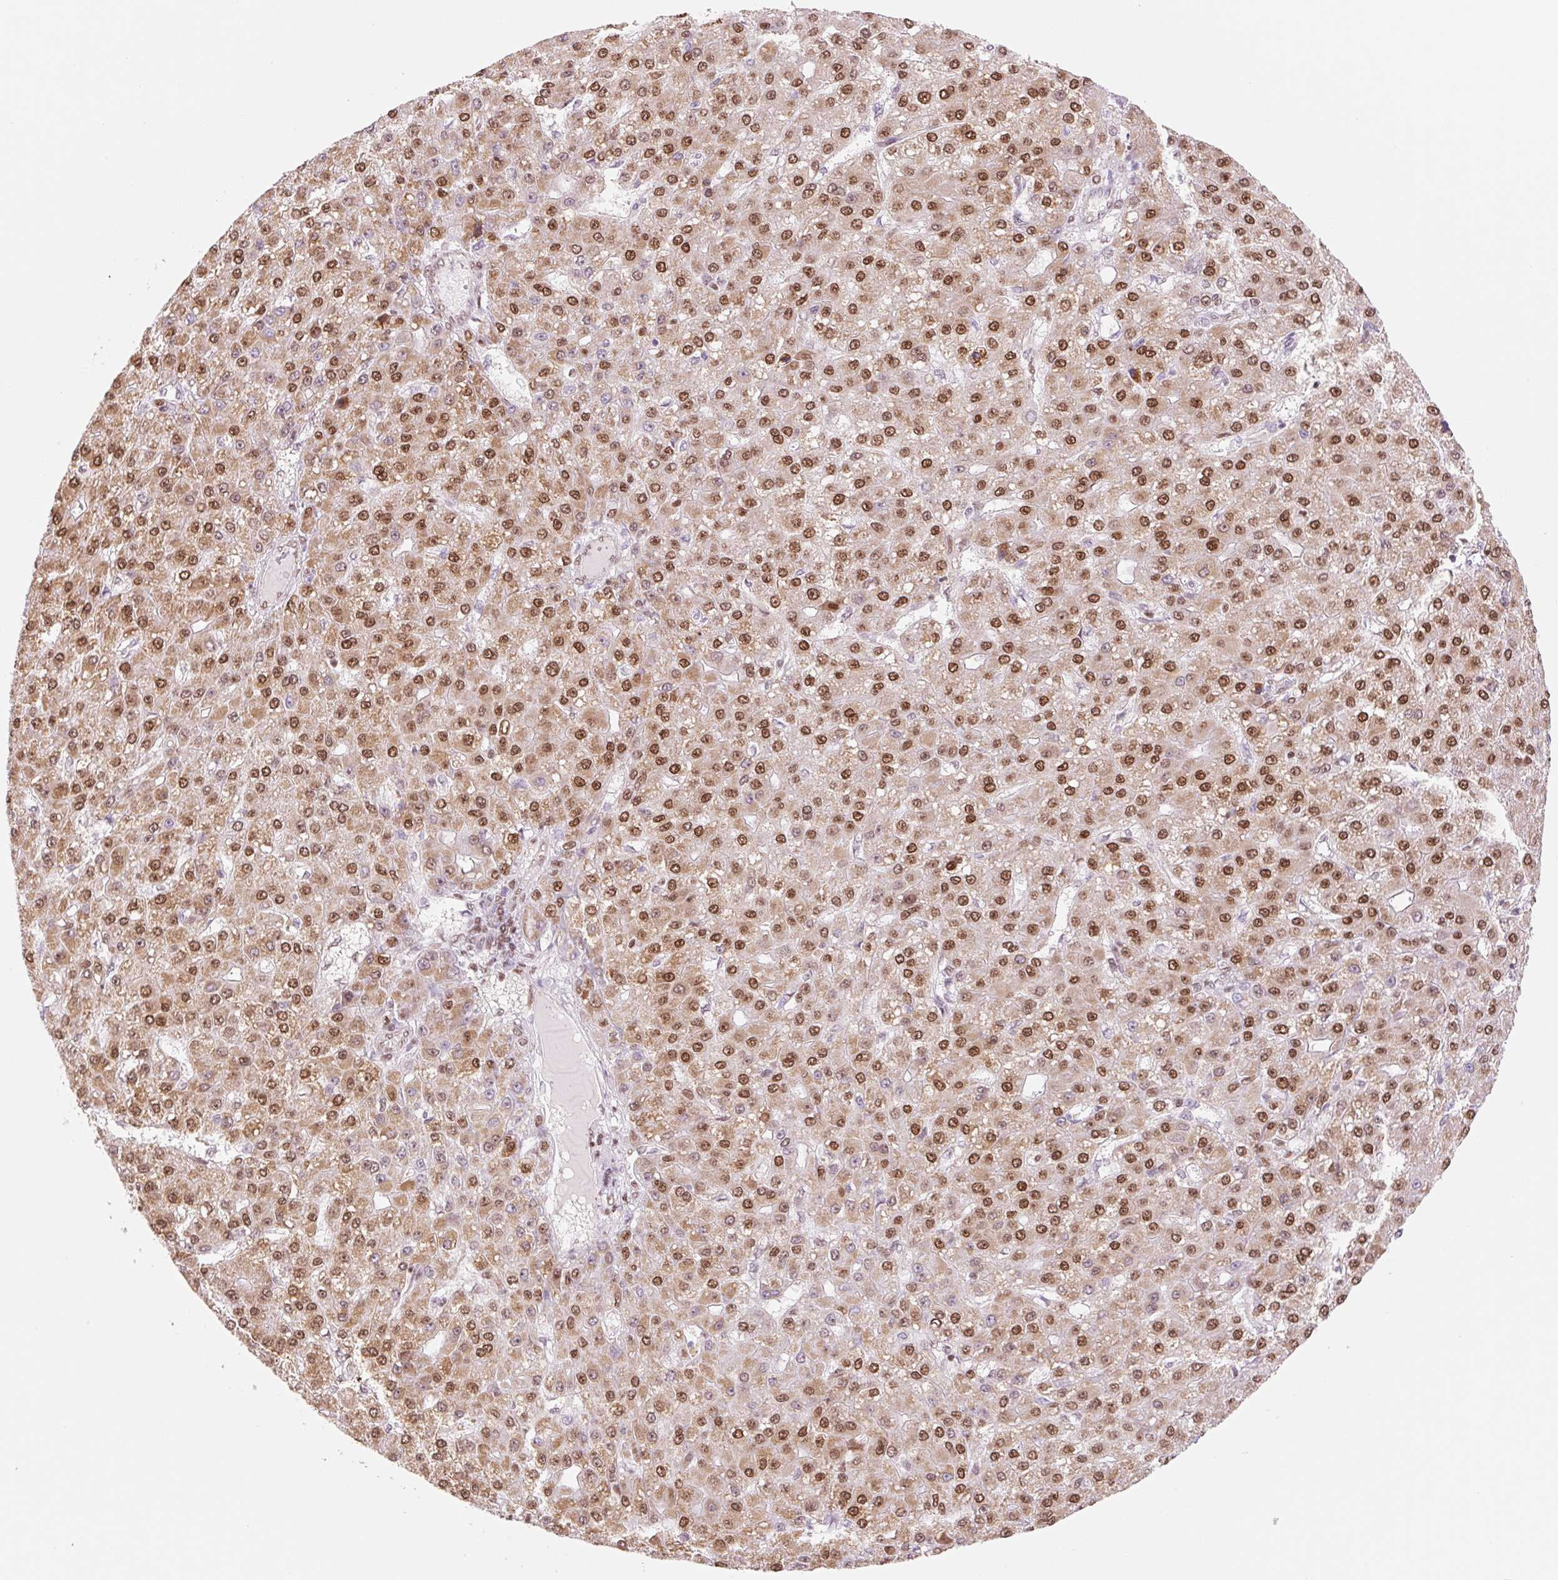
{"staining": {"intensity": "strong", "quantity": ">75%", "location": "cytoplasmic/membranous,nuclear"}, "tissue": "liver cancer", "cell_type": "Tumor cells", "image_type": "cancer", "snomed": [{"axis": "morphology", "description": "Carcinoma, Hepatocellular, NOS"}, {"axis": "topography", "description": "Liver"}], "caption": "The micrograph shows a brown stain indicating the presence of a protein in the cytoplasmic/membranous and nuclear of tumor cells in liver hepatocellular carcinoma. (Stains: DAB in brown, nuclei in blue, Microscopy: brightfield microscopy at high magnification).", "gene": "PRDM11", "patient": {"sex": "male", "age": 67}}